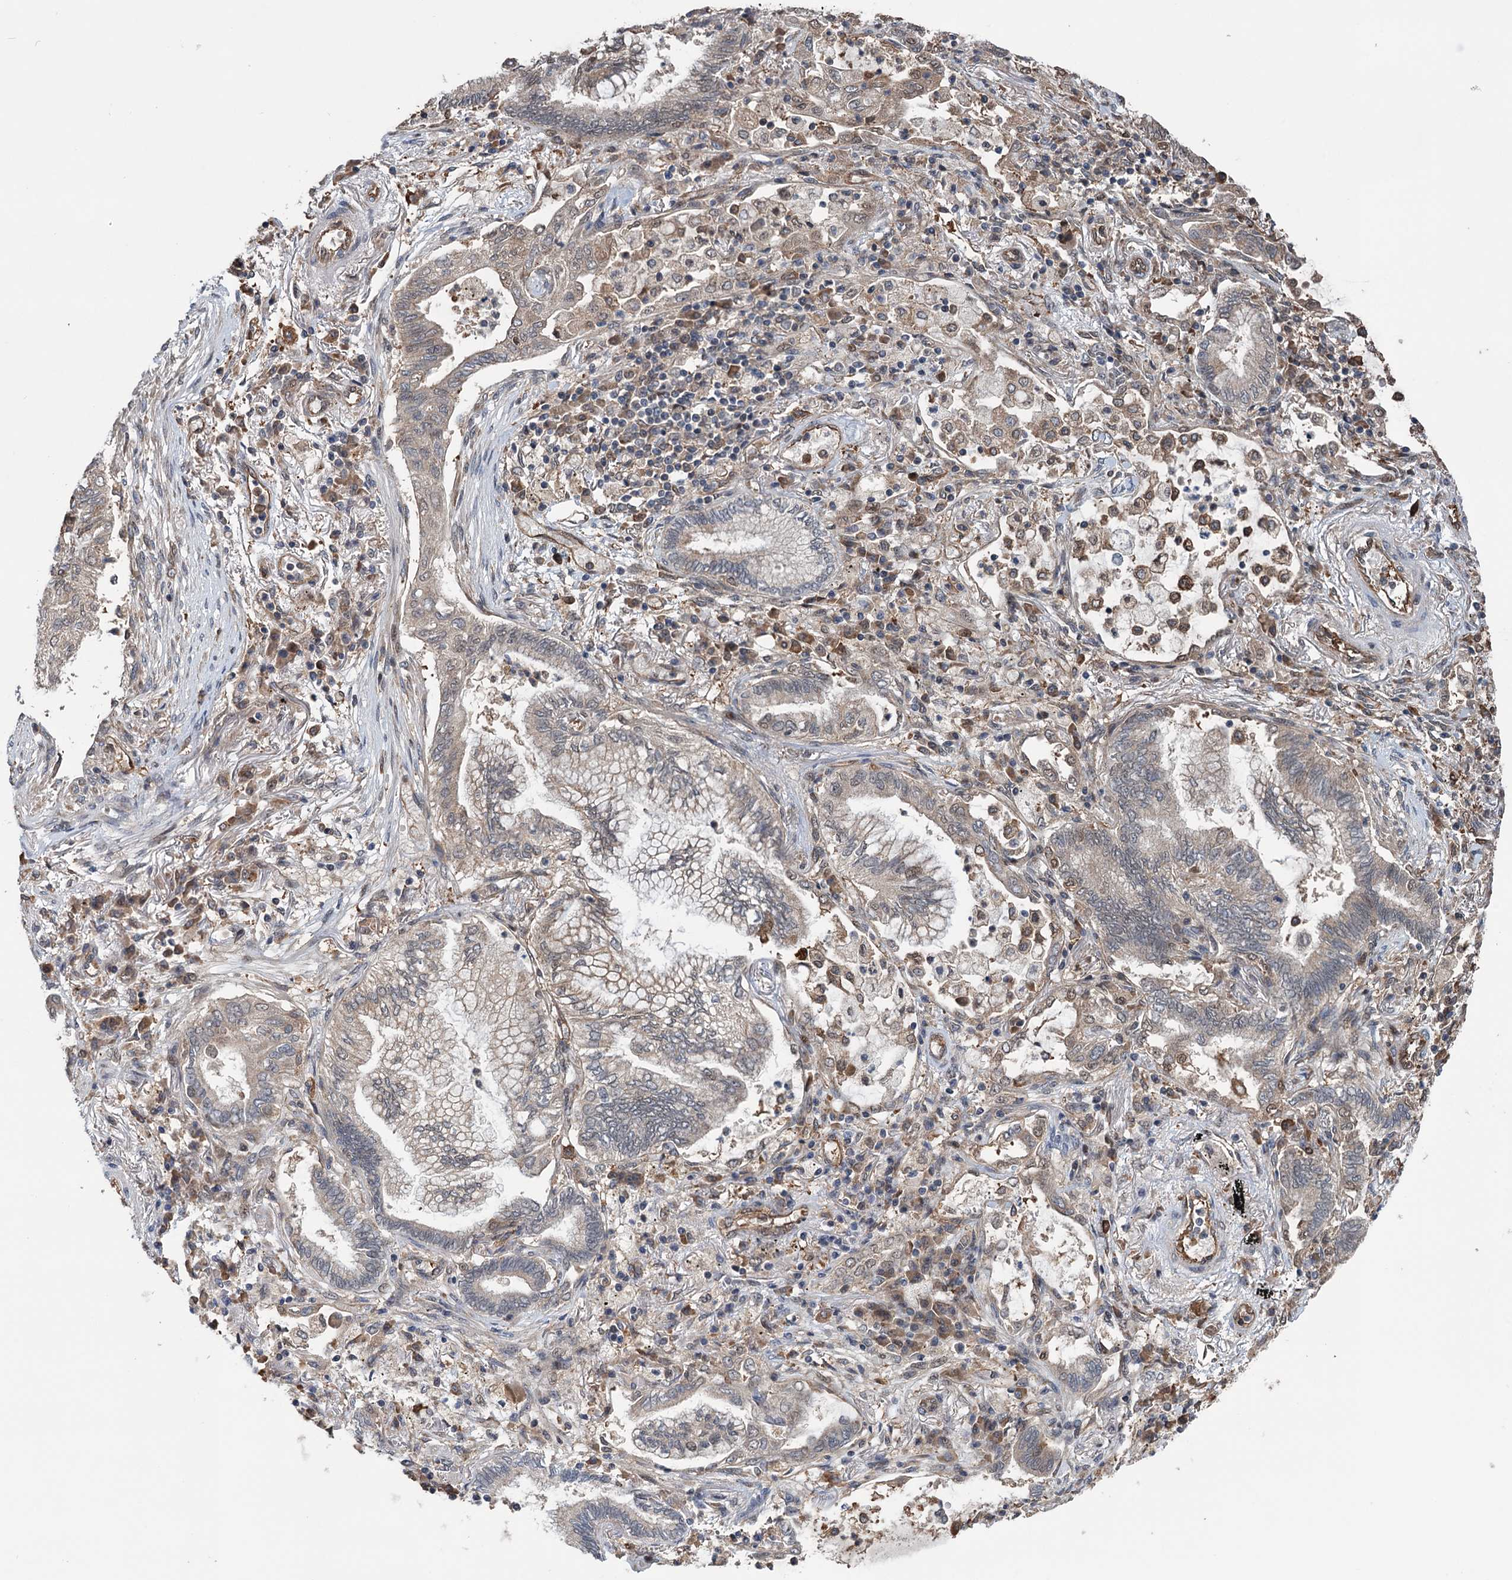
{"staining": {"intensity": "weak", "quantity": "<25%", "location": "cytoplasmic/membranous"}, "tissue": "lung cancer", "cell_type": "Tumor cells", "image_type": "cancer", "snomed": [{"axis": "morphology", "description": "Adenocarcinoma, NOS"}, {"axis": "topography", "description": "Lung"}], "caption": "IHC histopathology image of human adenocarcinoma (lung) stained for a protein (brown), which shows no expression in tumor cells. Nuclei are stained in blue.", "gene": "NCAPD2", "patient": {"sex": "female", "age": 70}}